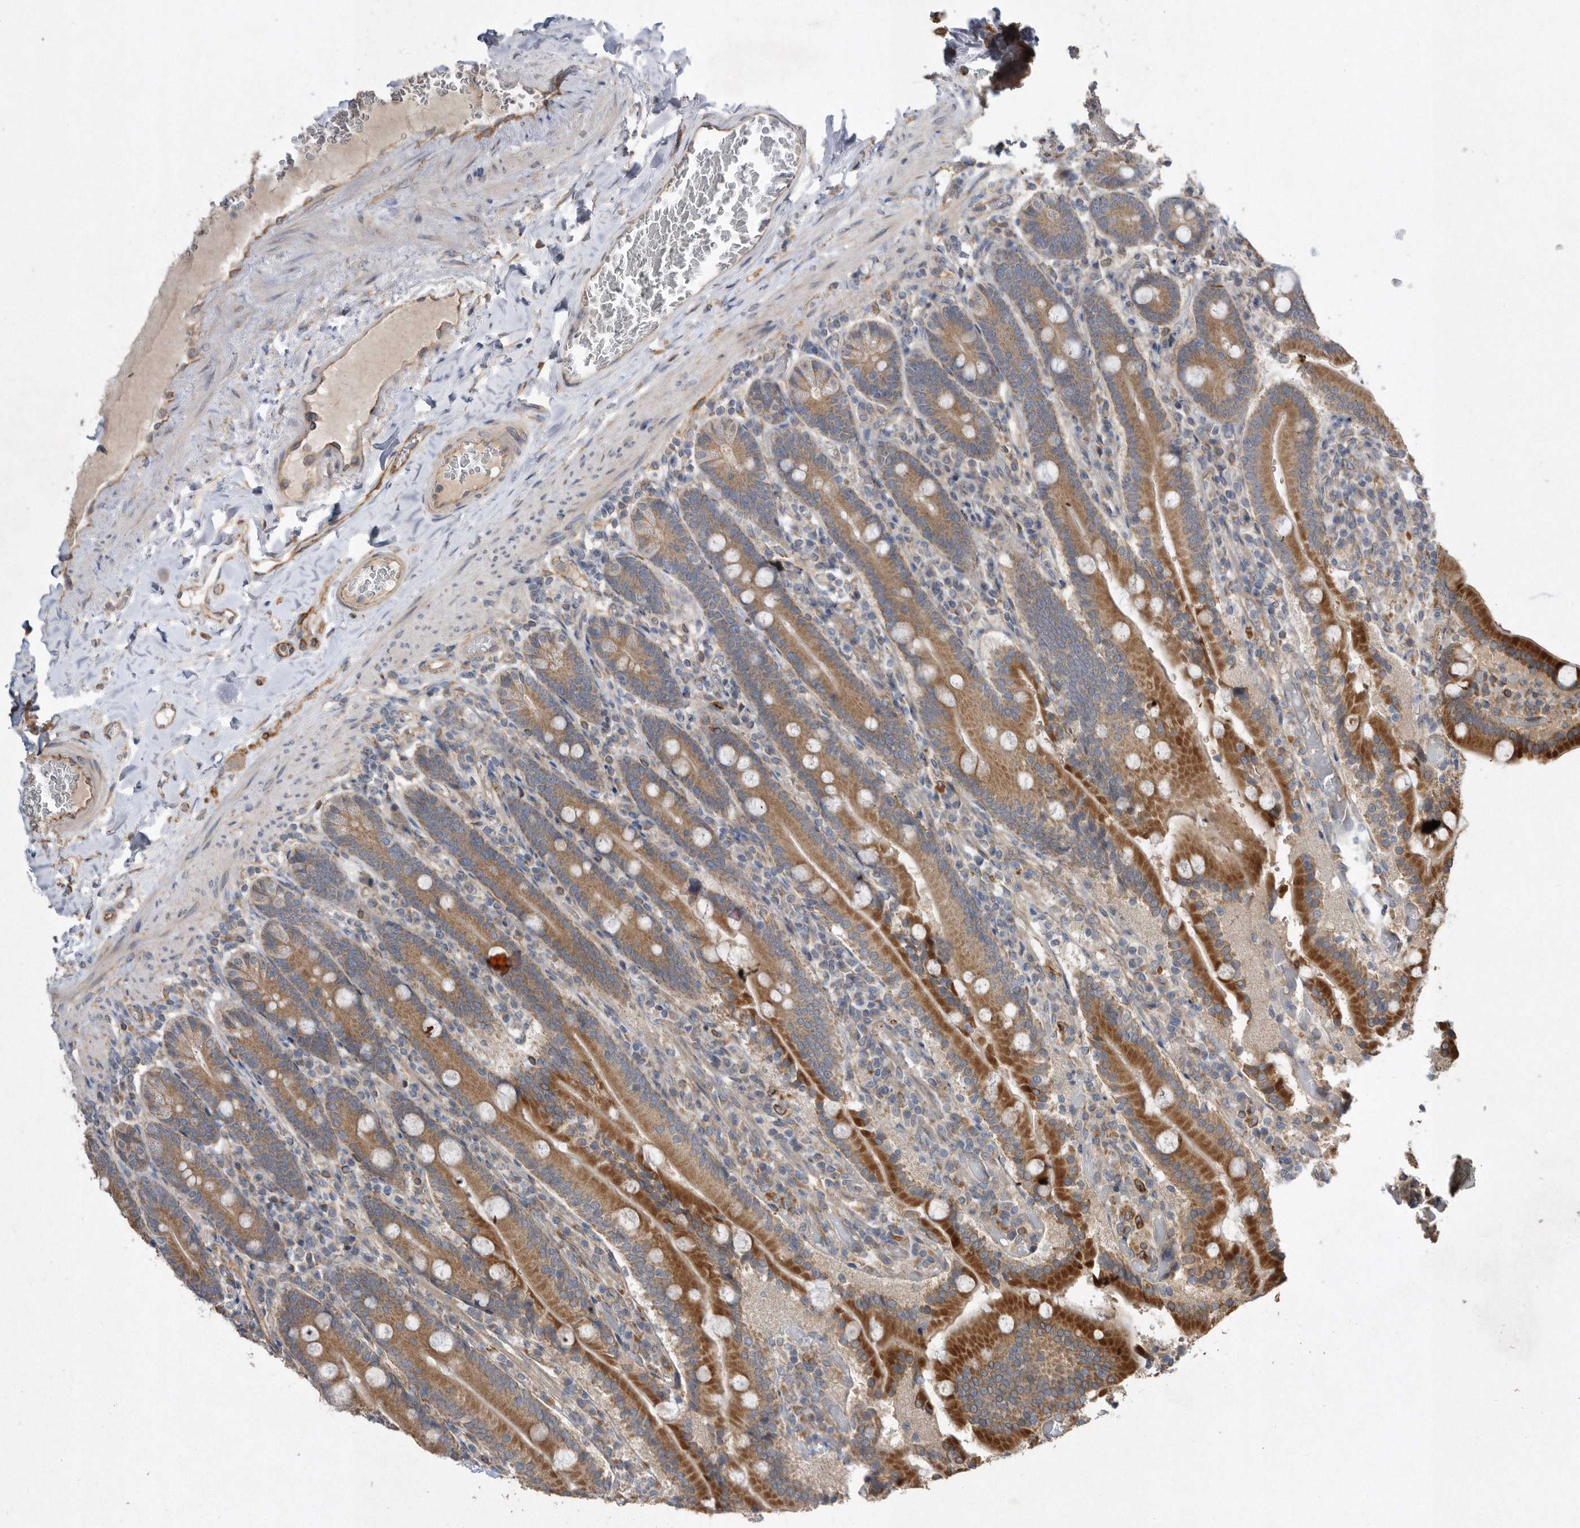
{"staining": {"intensity": "strong", "quantity": "25%-75%", "location": "cytoplasmic/membranous"}, "tissue": "duodenum", "cell_type": "Glandular cells", "image_type": "normal", "snomed": [{"axis": "morphology", "description": "Normal tissue, NOS"}, {"axis": "topography", "description": "Duodenum"}], "caption": "Duodenum stained with immunohistochemistry reveals strong cytoplasmic/membranous expression in about 25%-75% of glandular cells.", "gene": "PON2", "patient": {"sex": "female", "age": 62}}